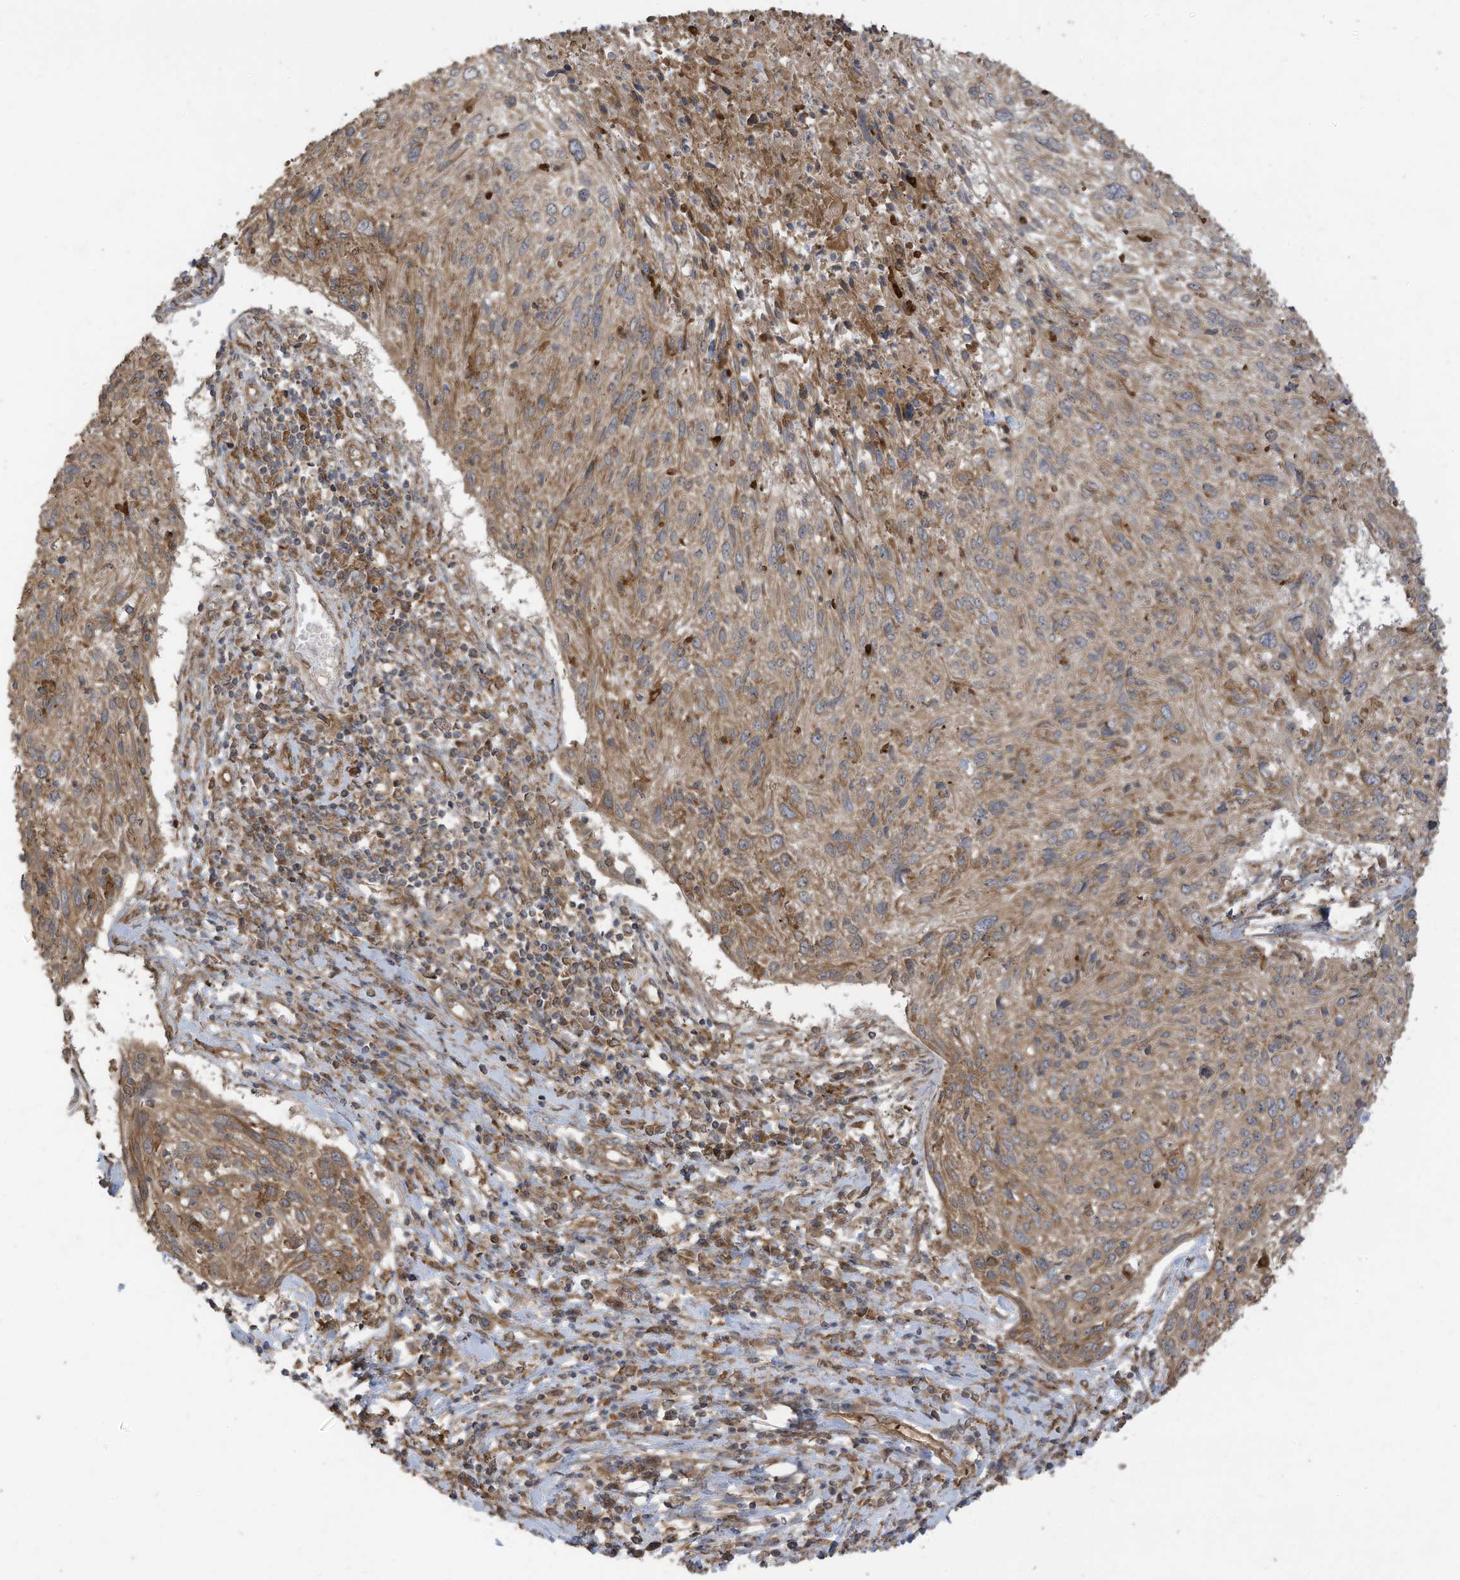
{"staining": {"intensity": "moderate", "quantity": ">75%", "location": "cytoplasmic/membranous"}, "tissue": "cervical cancer", "cell_type": "Tumor cells", "image_type": "cancer", "snomed": [{"axis": "morphology", "description": "Squamous cell carcinoma, NOS"}, {"axis": "topography", "description": "Cervix"}], "caption": "The immunohistochemical stain labels moderate cytoplasmic/membranous expression in tumor cells of cervical cancer tissue.", "gene": "CGAS", "patient": {"sex": "female", "age": 51}}